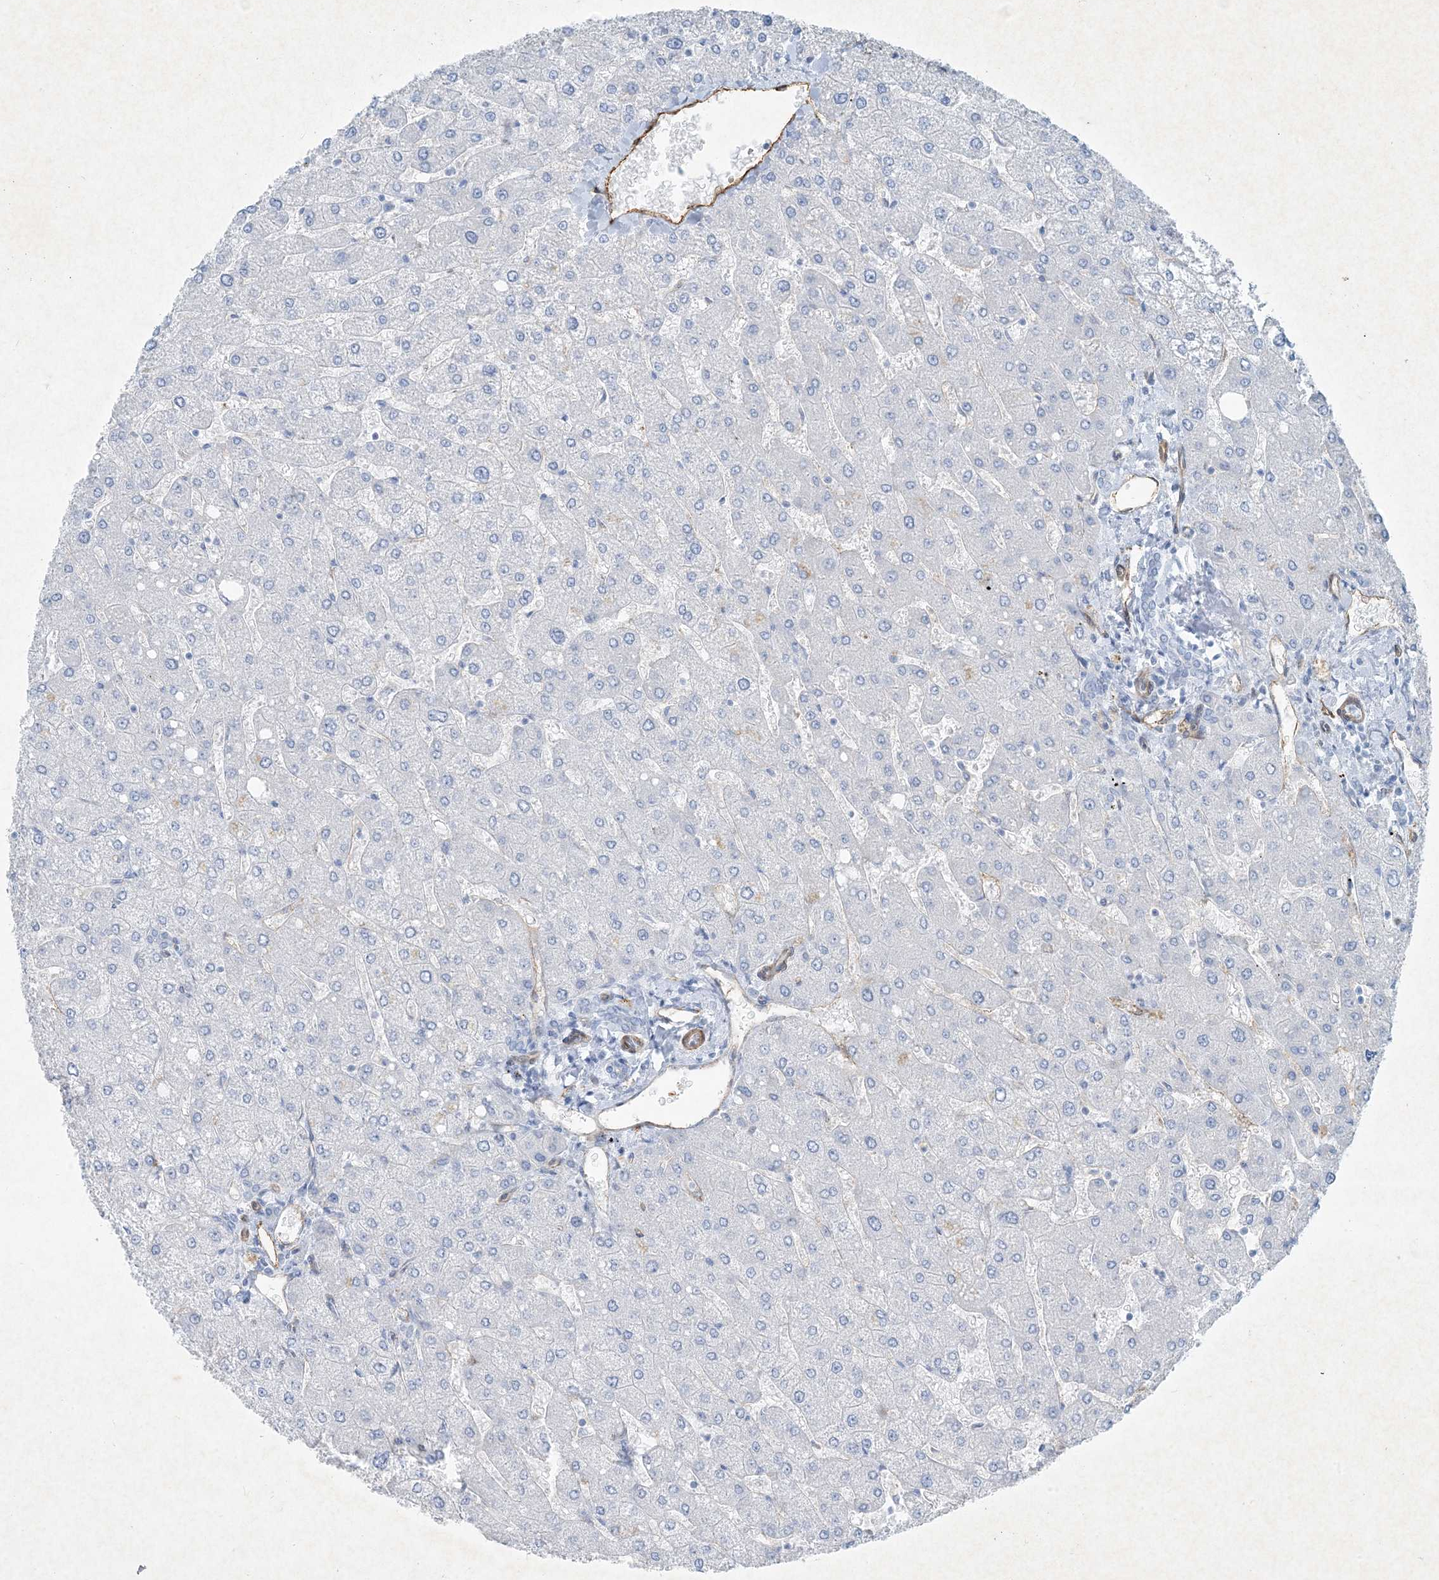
{"staining": {"intensity": "negative", "quantity": "none", "location": "none"}, "tissue": "liver", "cell_type": "Cholangiocytes", "image_type": "normal", "snomed": [{"axis": "morphology", "description": "Normal tissue, NOS"}, {"axis": "topography", "description": "Liver"}], "caption": "This photomicrograph is of benign liver stained with immunohistochemistry (IHC) to label a protein in brown with the nuclei are counter-stained blue. There is no expression in cholangiocytes. The staining was performed using DAB to visualize the protein expression in brown, while the nuclei were stained in blue with hematoxylin (Magnification: 20x).", "gene": "PGM5", "patient": {"sex": "male", "age": 55}}